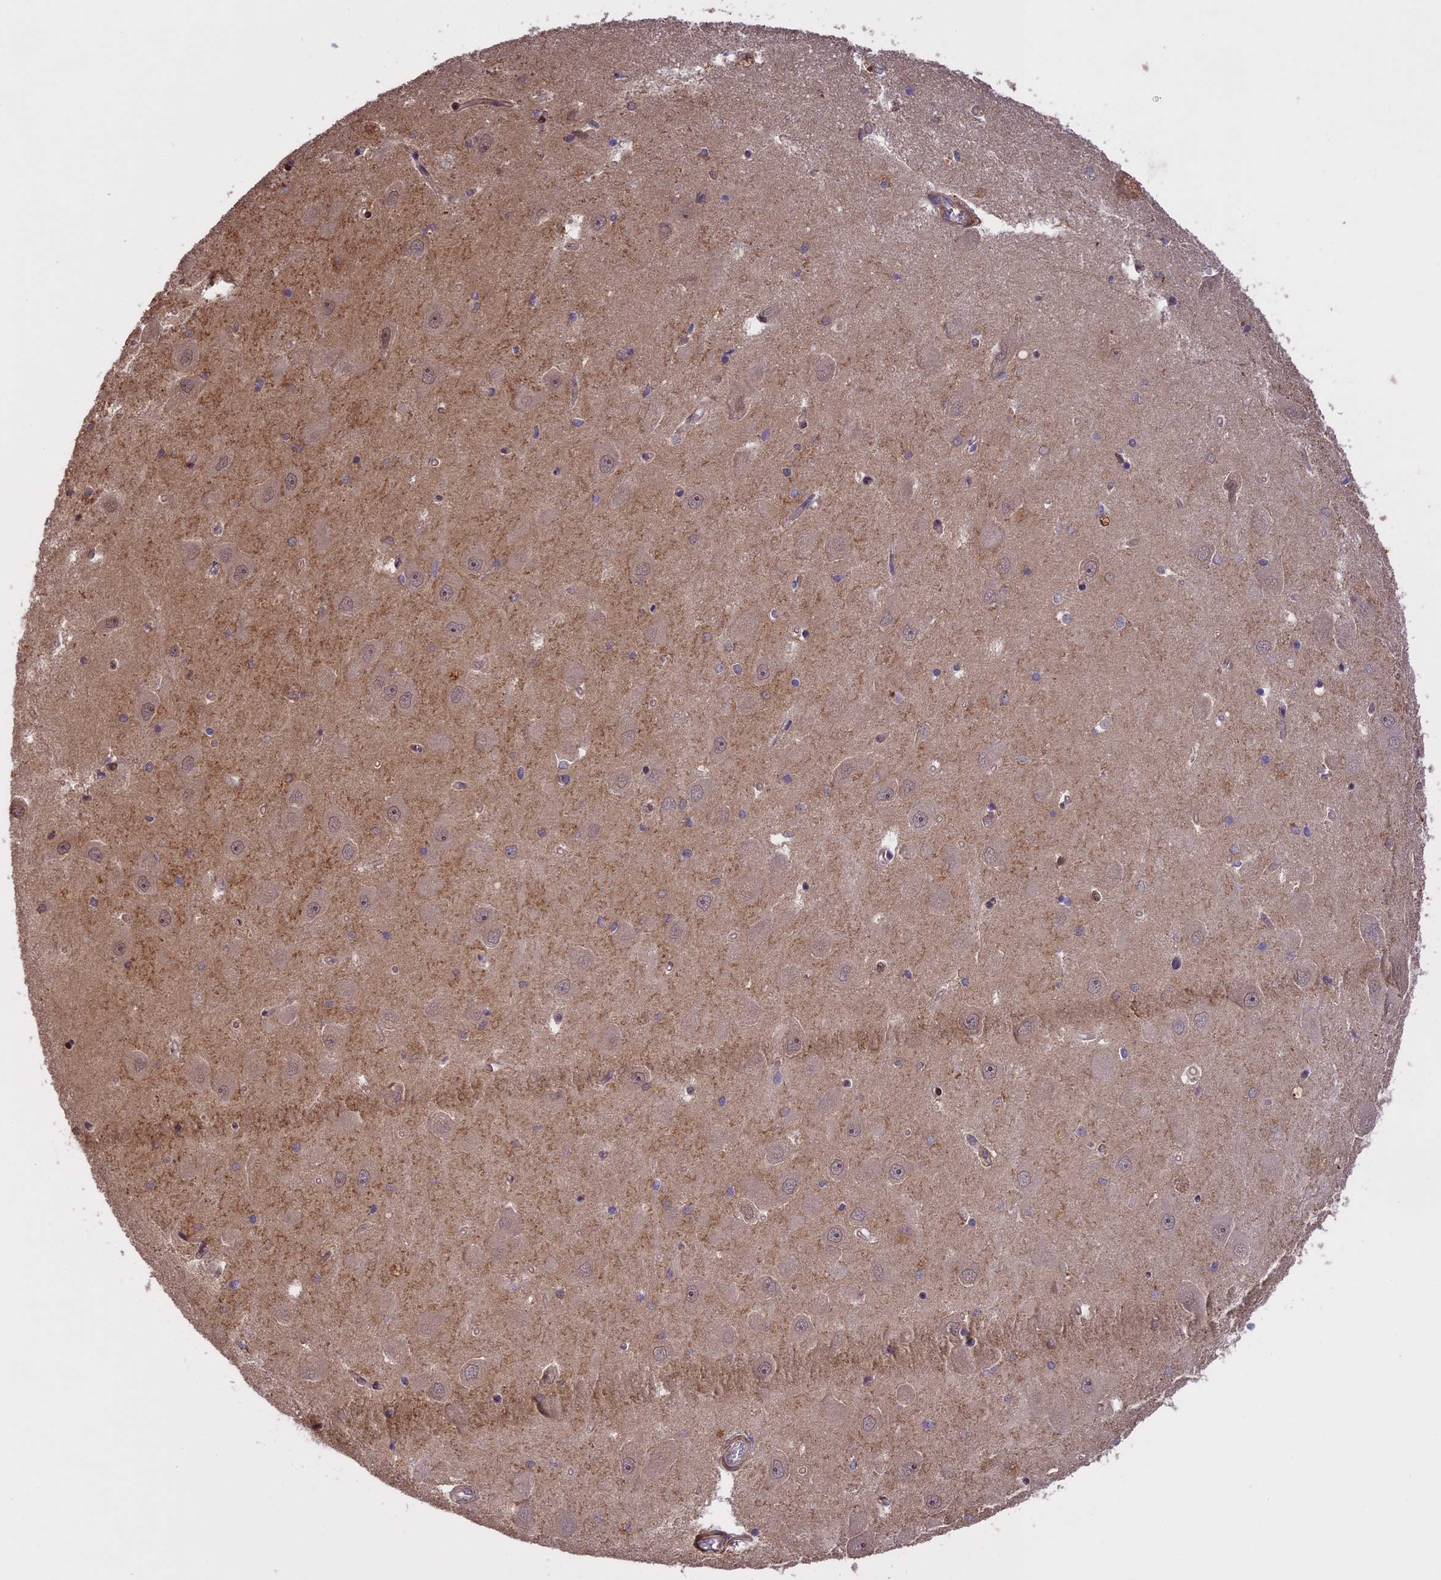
{"staining": {"intensity": "moderate", "quantity": "<25%", "location": "nuclear"}, "tissue": "hippocampus", "cell_type": "Glial cells", "image_type": "normal", "snomed": [{"axis": "morphology", "description": "Normal tissue, NOS"}, {"axis": "topography", "description": "Hippocampus"}], "caption": "Moderate nuclear protein positivity is present in approximately <25% of glial cells in hippocampus. (DAB (3,3'-diaminobenzidine) IHC with brightfield microscopy, high magnification).", "gene": "PRELID2", "patient": {"sex": "male", "age": 45}}